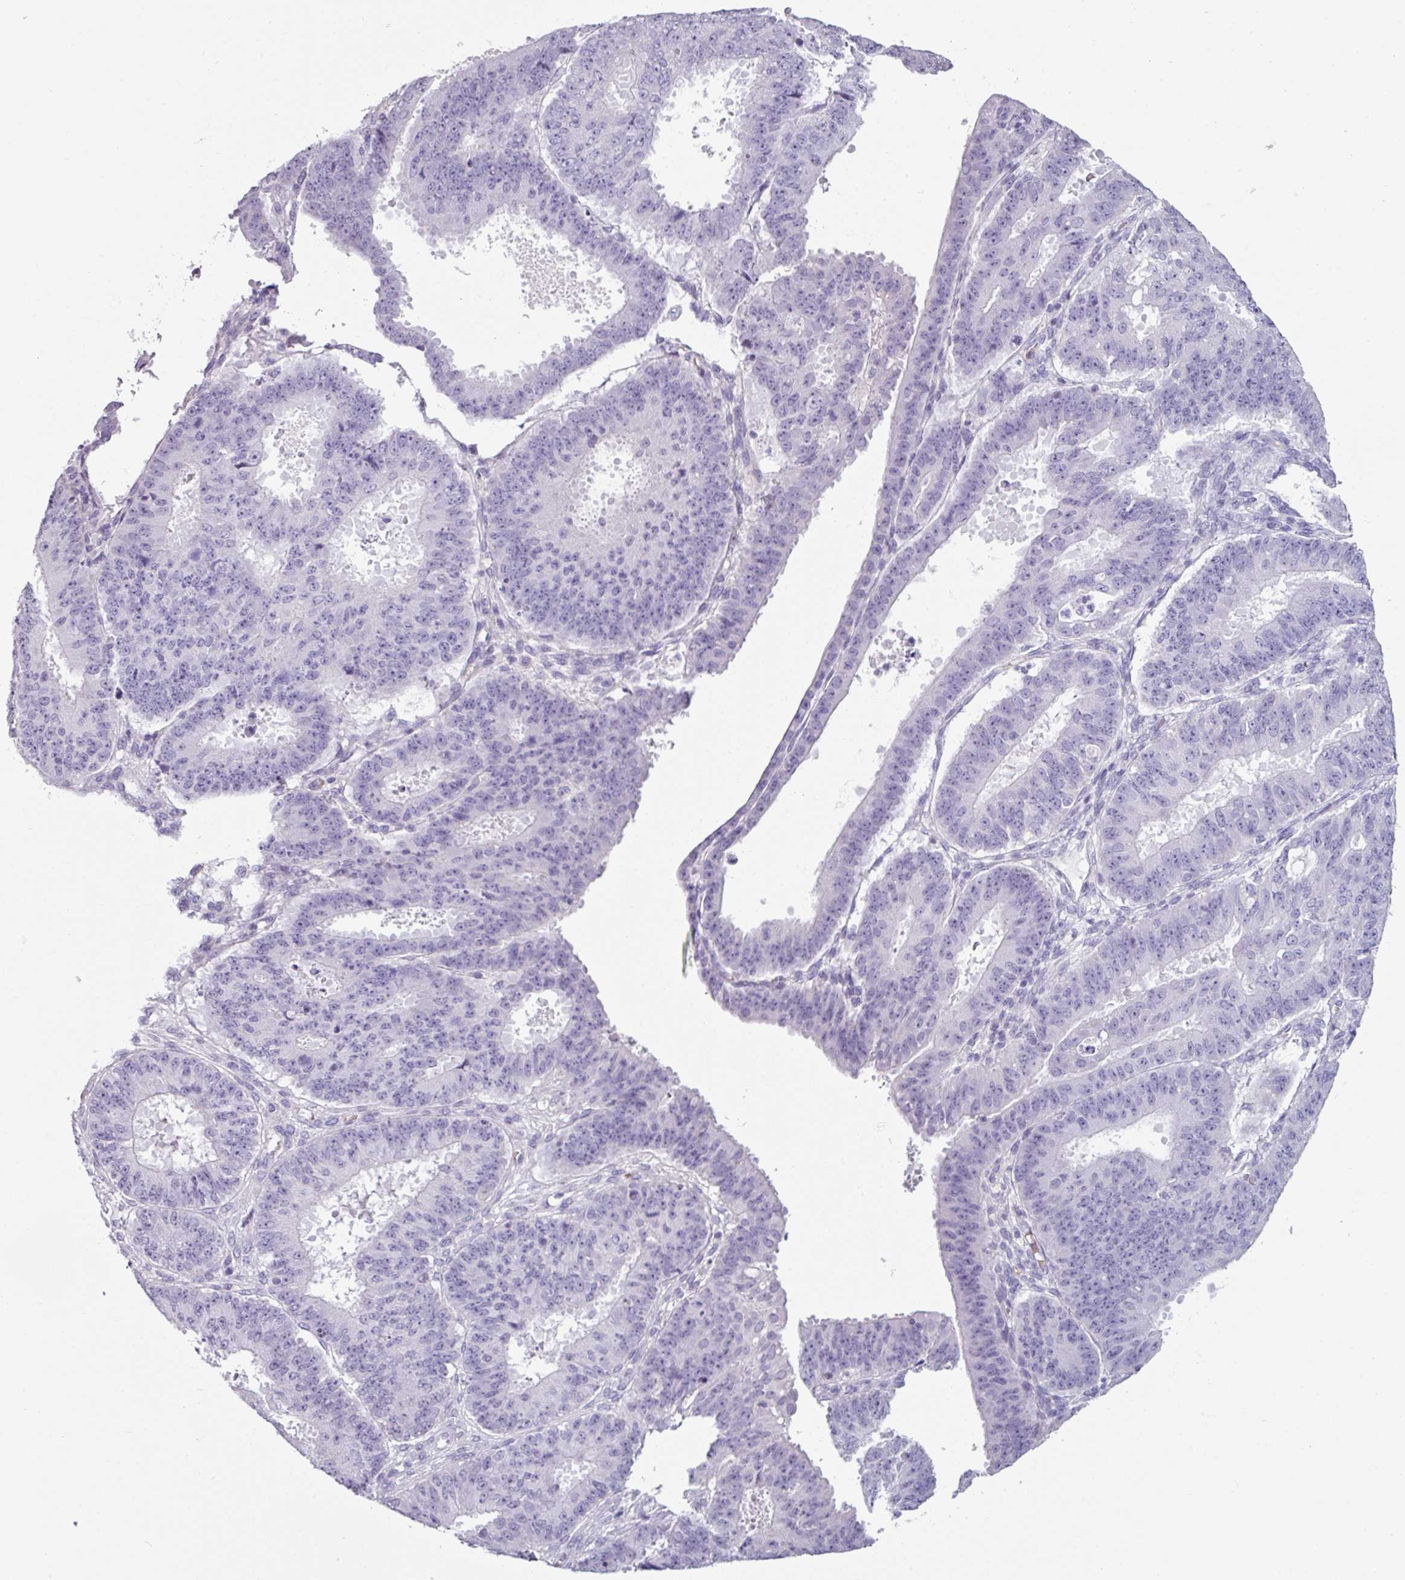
{"staining": {"intensity": "negative", "quantity": "none", "location": "none"}, "tissue": "ovarian cancer", "cell_type": "Tumor cells", "image_type": "cancer", "snomed": [{"axis": "morphology", "description": "Carcinoma, endometroid"}, {"axis": "topography", "description": "Appendix"}, {"axis": "topography", "description": "Ovary"}], "caption": "Tumor cells show no significant protein positivity in ovarian cancer (endometroid carcinoma).", "gene": "CLCA1", "patient": {"sex": "female", "age": 42}}